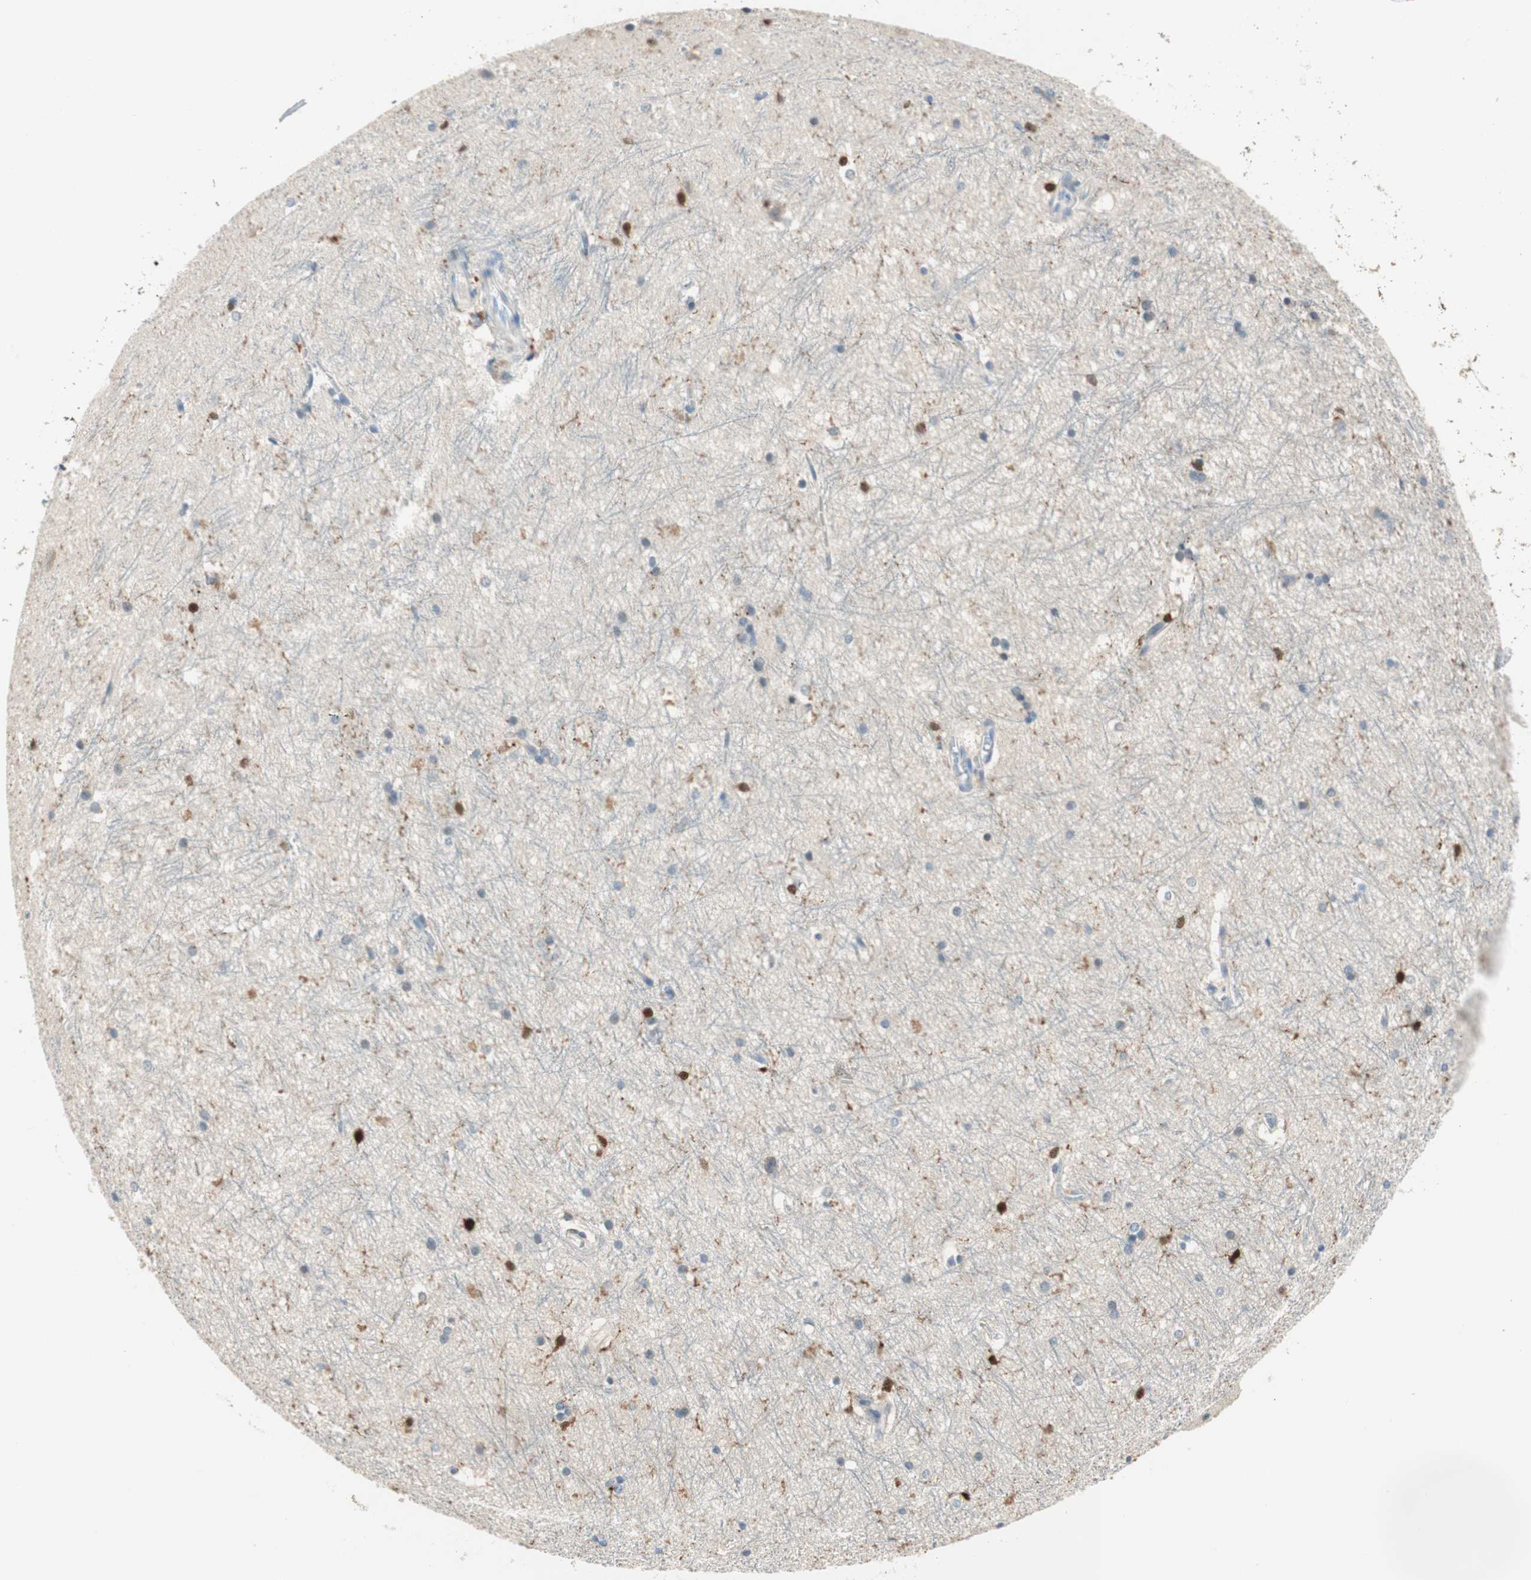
{"staining": {"intensity": "moderate", "quantity": "<25%", "location": "cytoplasmic/membranous,nuclear"}, "tissue": "hippocampus", "cell_type": "Glial cells", "image_type": "normal", "snomed": [{"axis": "morphology", "description": "Normal tissue, NOS"}, {"axis": "topography", "description": "Hippocampus"}], "caption": "Protein expression analysis of benign hippocampus displays moderate cytoplasmic/membranous,nuclear expression in about <25% of glial cells. The protein of interest is stained brown, and the nuclei are stained in blue (DAB IHC with brightfield microscopy, high magnification).", "gene": "COTL1", "patient": {"sex": "female", "age": 19}}